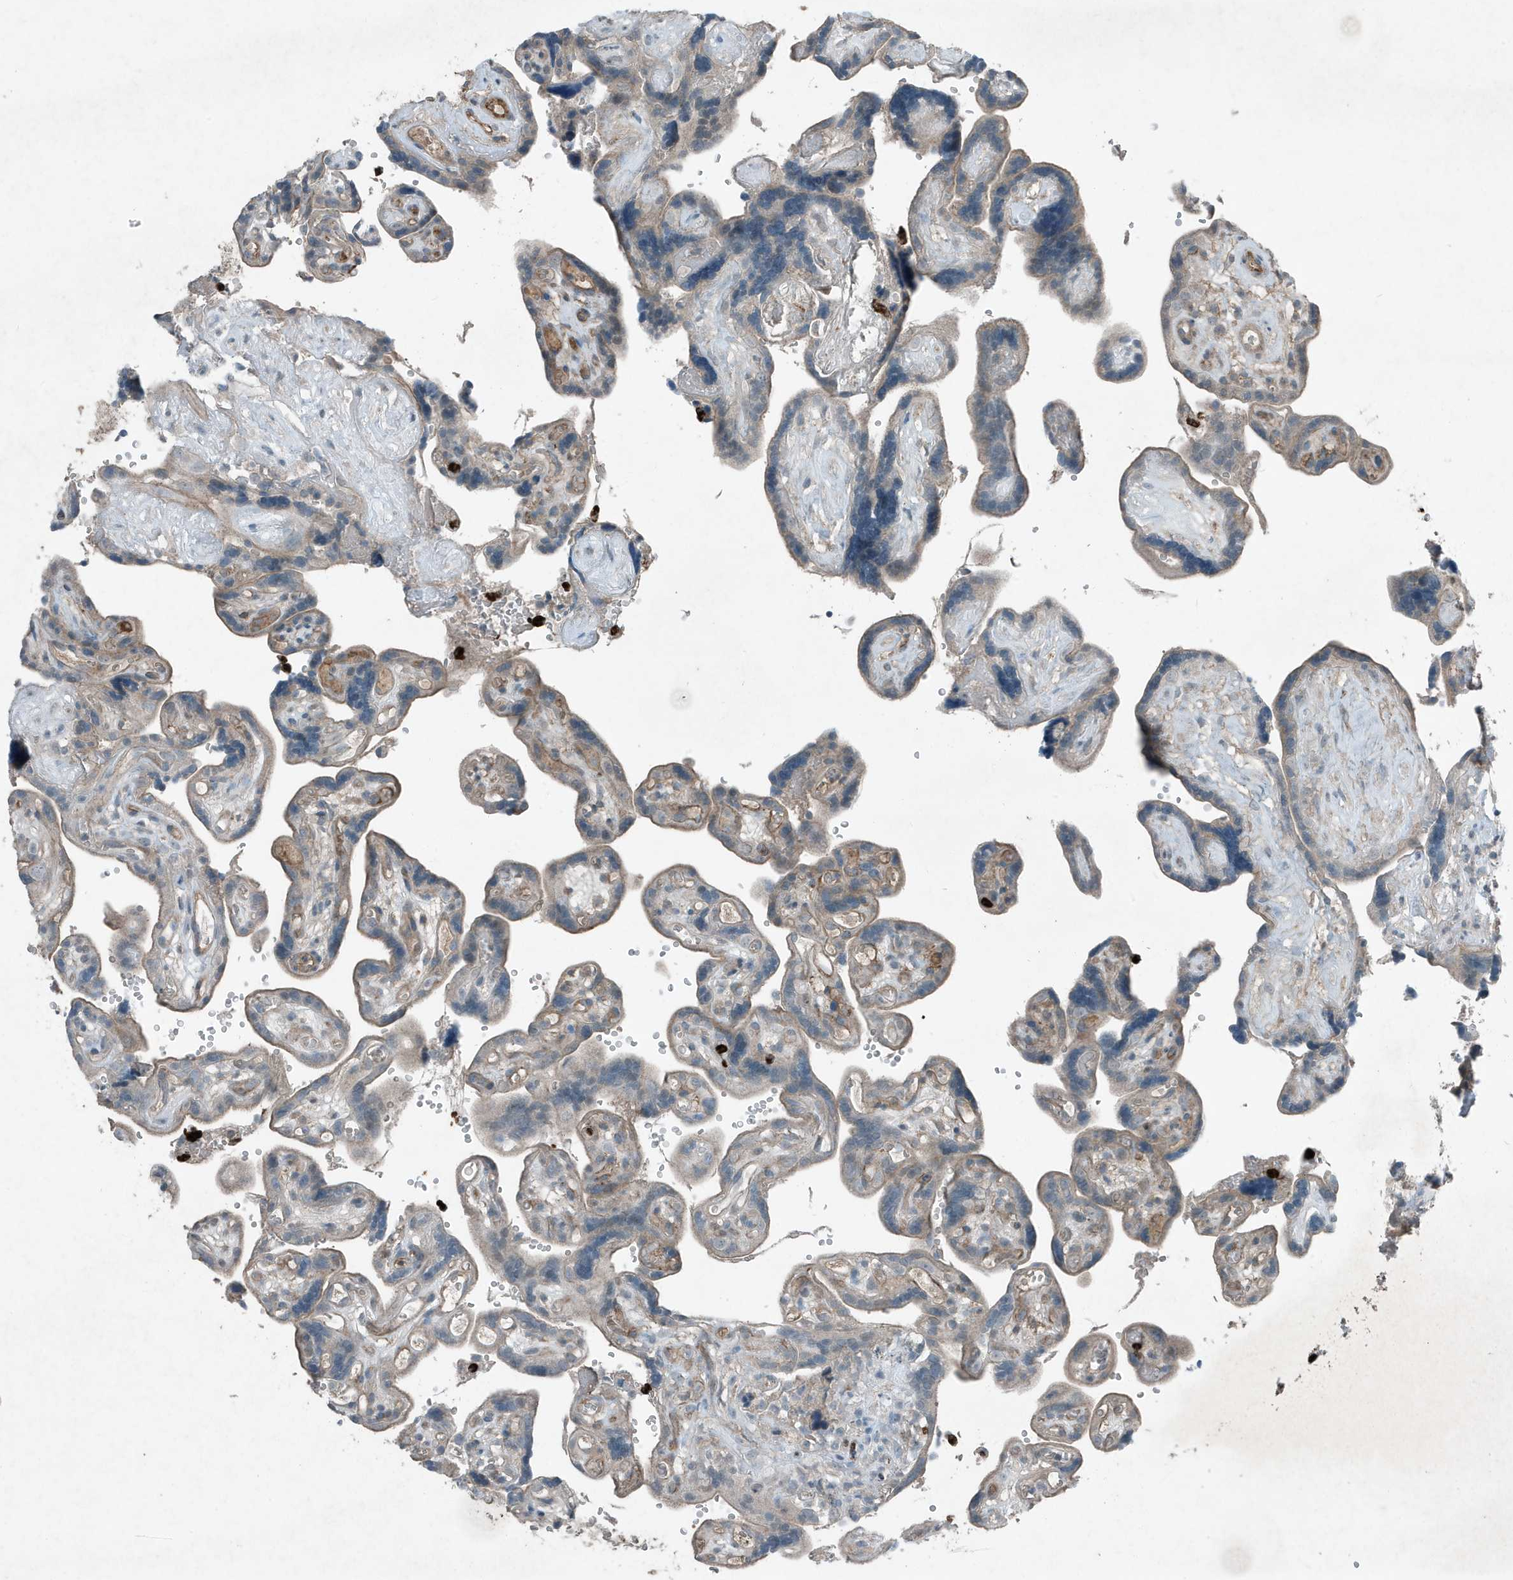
{"staining": {"intensity": "moderate", "quantity": "25%-75%", "location": "cytoplasmic/membranous"}, "tissue": "placenta", "cell_type": "Decidual cells", "image_type": "normal", "snomed": [{"axis": "morphology", "description": "Normal tissue, NOS"}, {"axis": "topography", "description": "Placenta"}], "caption": "Normal placenta displays moderate cytoplasmic/membranous staining in approximately 25%-75% of decidual cells.", "gene": "DAPP1", "patient": {"sex": "female", "age": 30}}